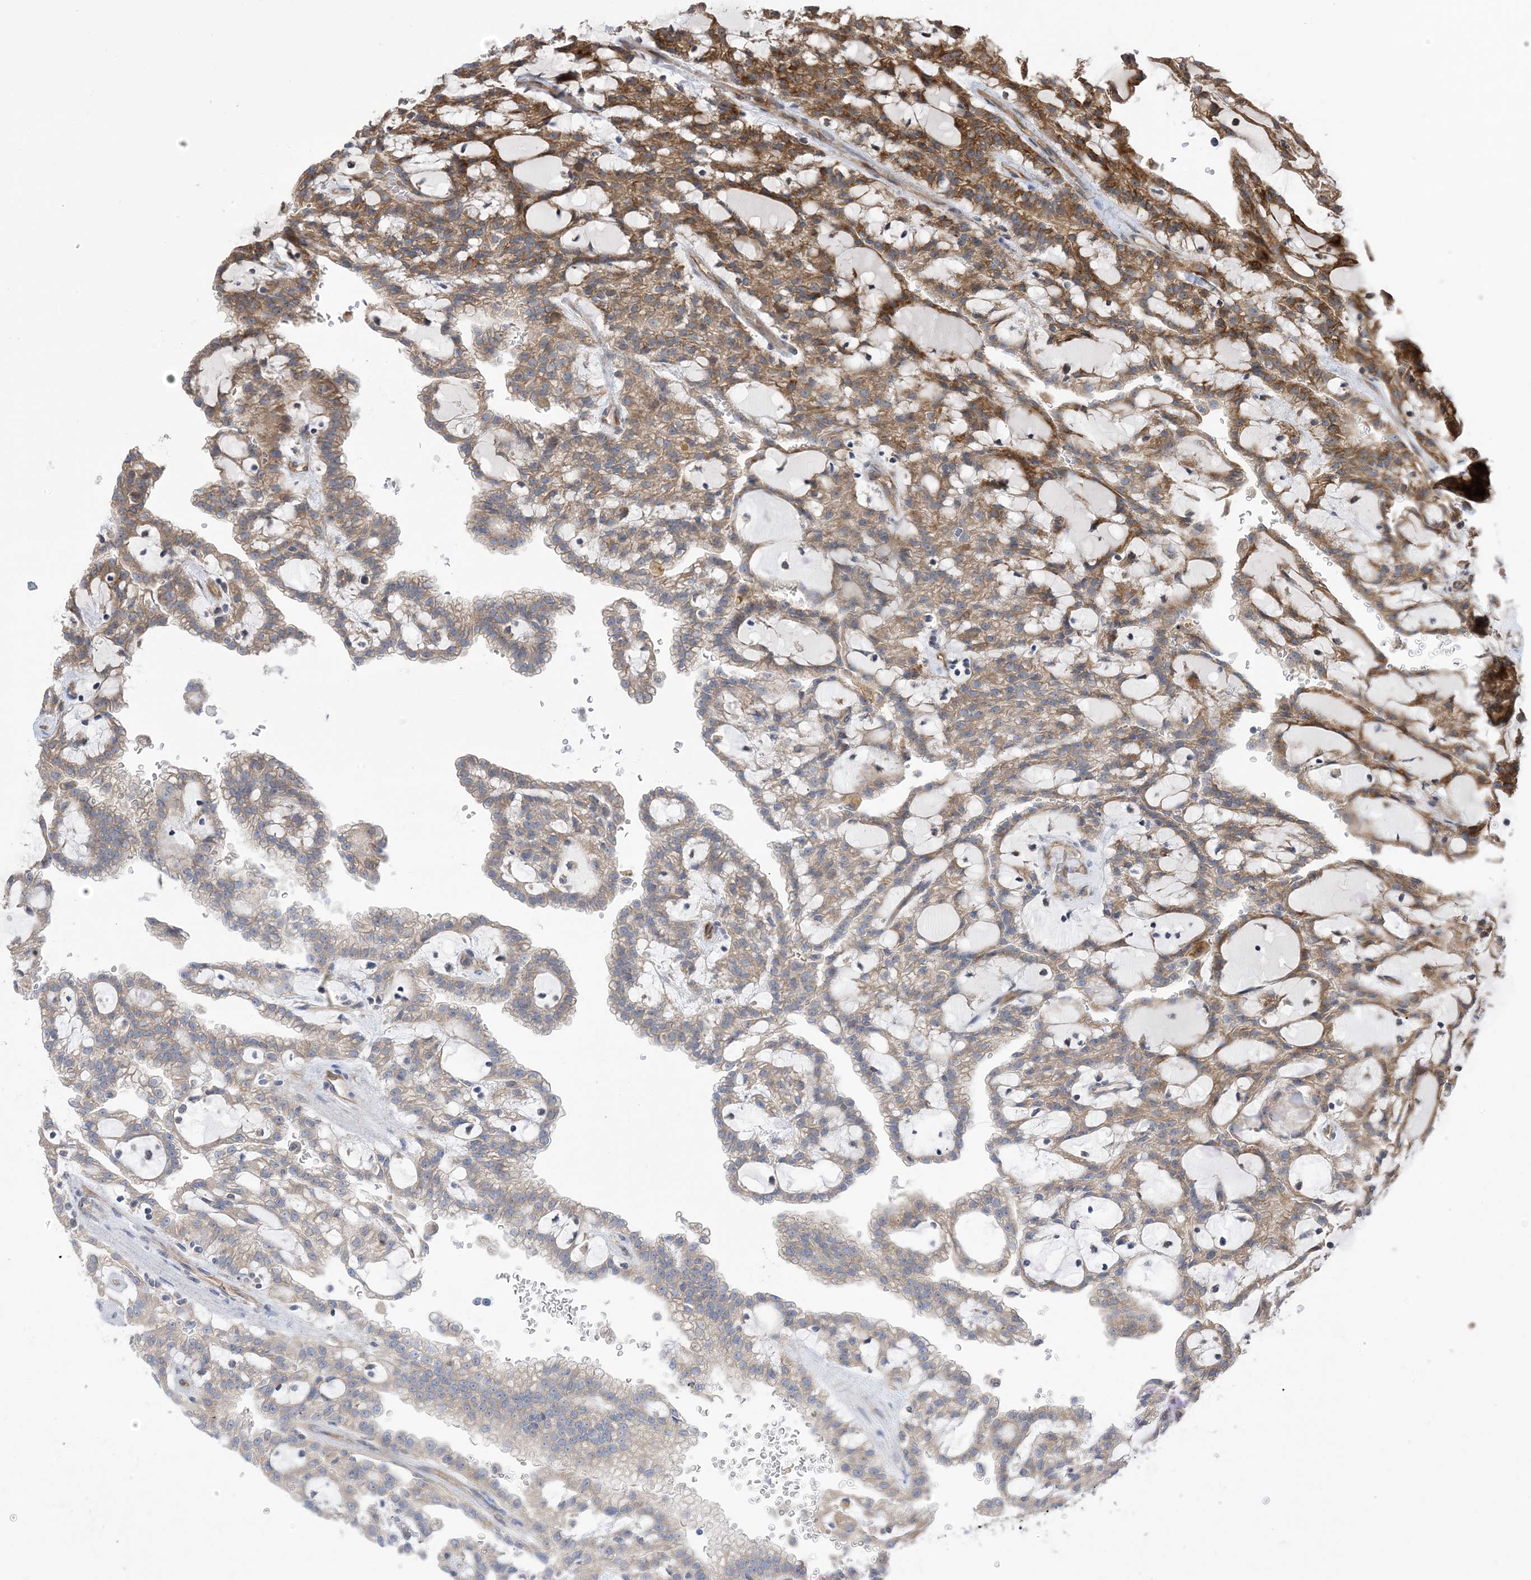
{"staining": {"intensity": "moderate", "quantity": ">75%", "location": "cytoplasmic/membranous"}, "tissue": "renal cancer", "cell_type": "Tumor cells", "image_type": "cancer", "snomed": [{"axis": "morphology", "description": "Adenocarcinoma, NOS"}, {"axis": "topography", "description": "Kidney"}], "caption": "Immunohistochemistry (IHC) micrograph of neoplastic tissue: renal cancer stained using immunohistochemistry demonstrates medium levels of moderate protein expression localized specifically in the cytoplasmic/membranous of tumor cells, appearing as a cytoplasmic/membranous brown color.", "gene": "CLEC16A", "patient": {"sex": "male", "age": 63}}